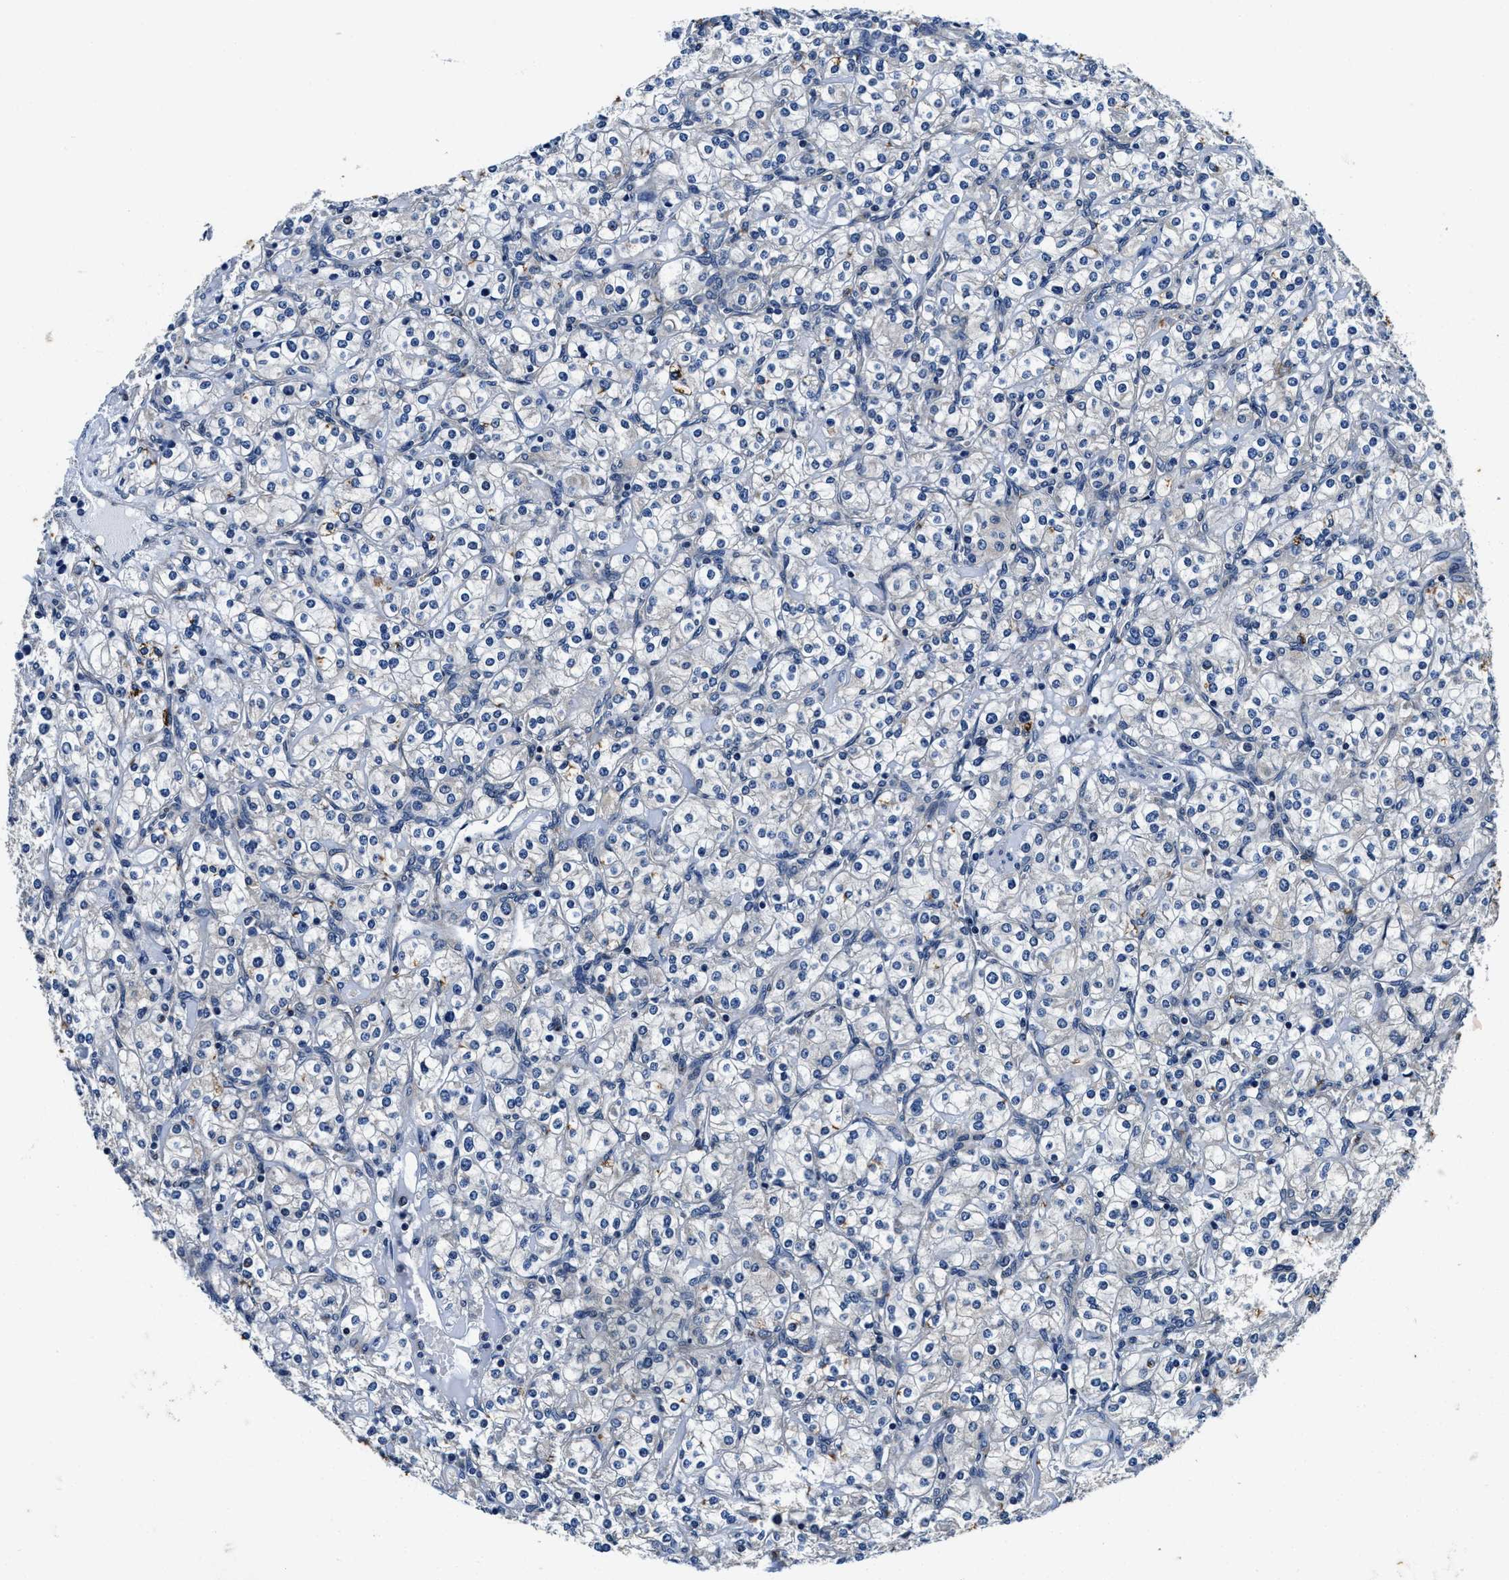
{"staining": {"intensity": "negative", "quantity": "none", "location": "none"}, "tissue": "renal cancer", "cell_type": "Tumor cells", "image_type": "cancer", "snomed": [{"axis": "morphology", "description": "Adenocarcinoma, NOS"}, {"axis": "topography", "description": "Kidney"}], "caption": "The image shows no significant expression in tumor cells of adenocarcinoma (renal). The staining is performed using DAB brown chromogen with nuclei counter-stained in using hematoxylin.", "gene": "PI4KB", "patient": {"sex": "male", "age": 77}}